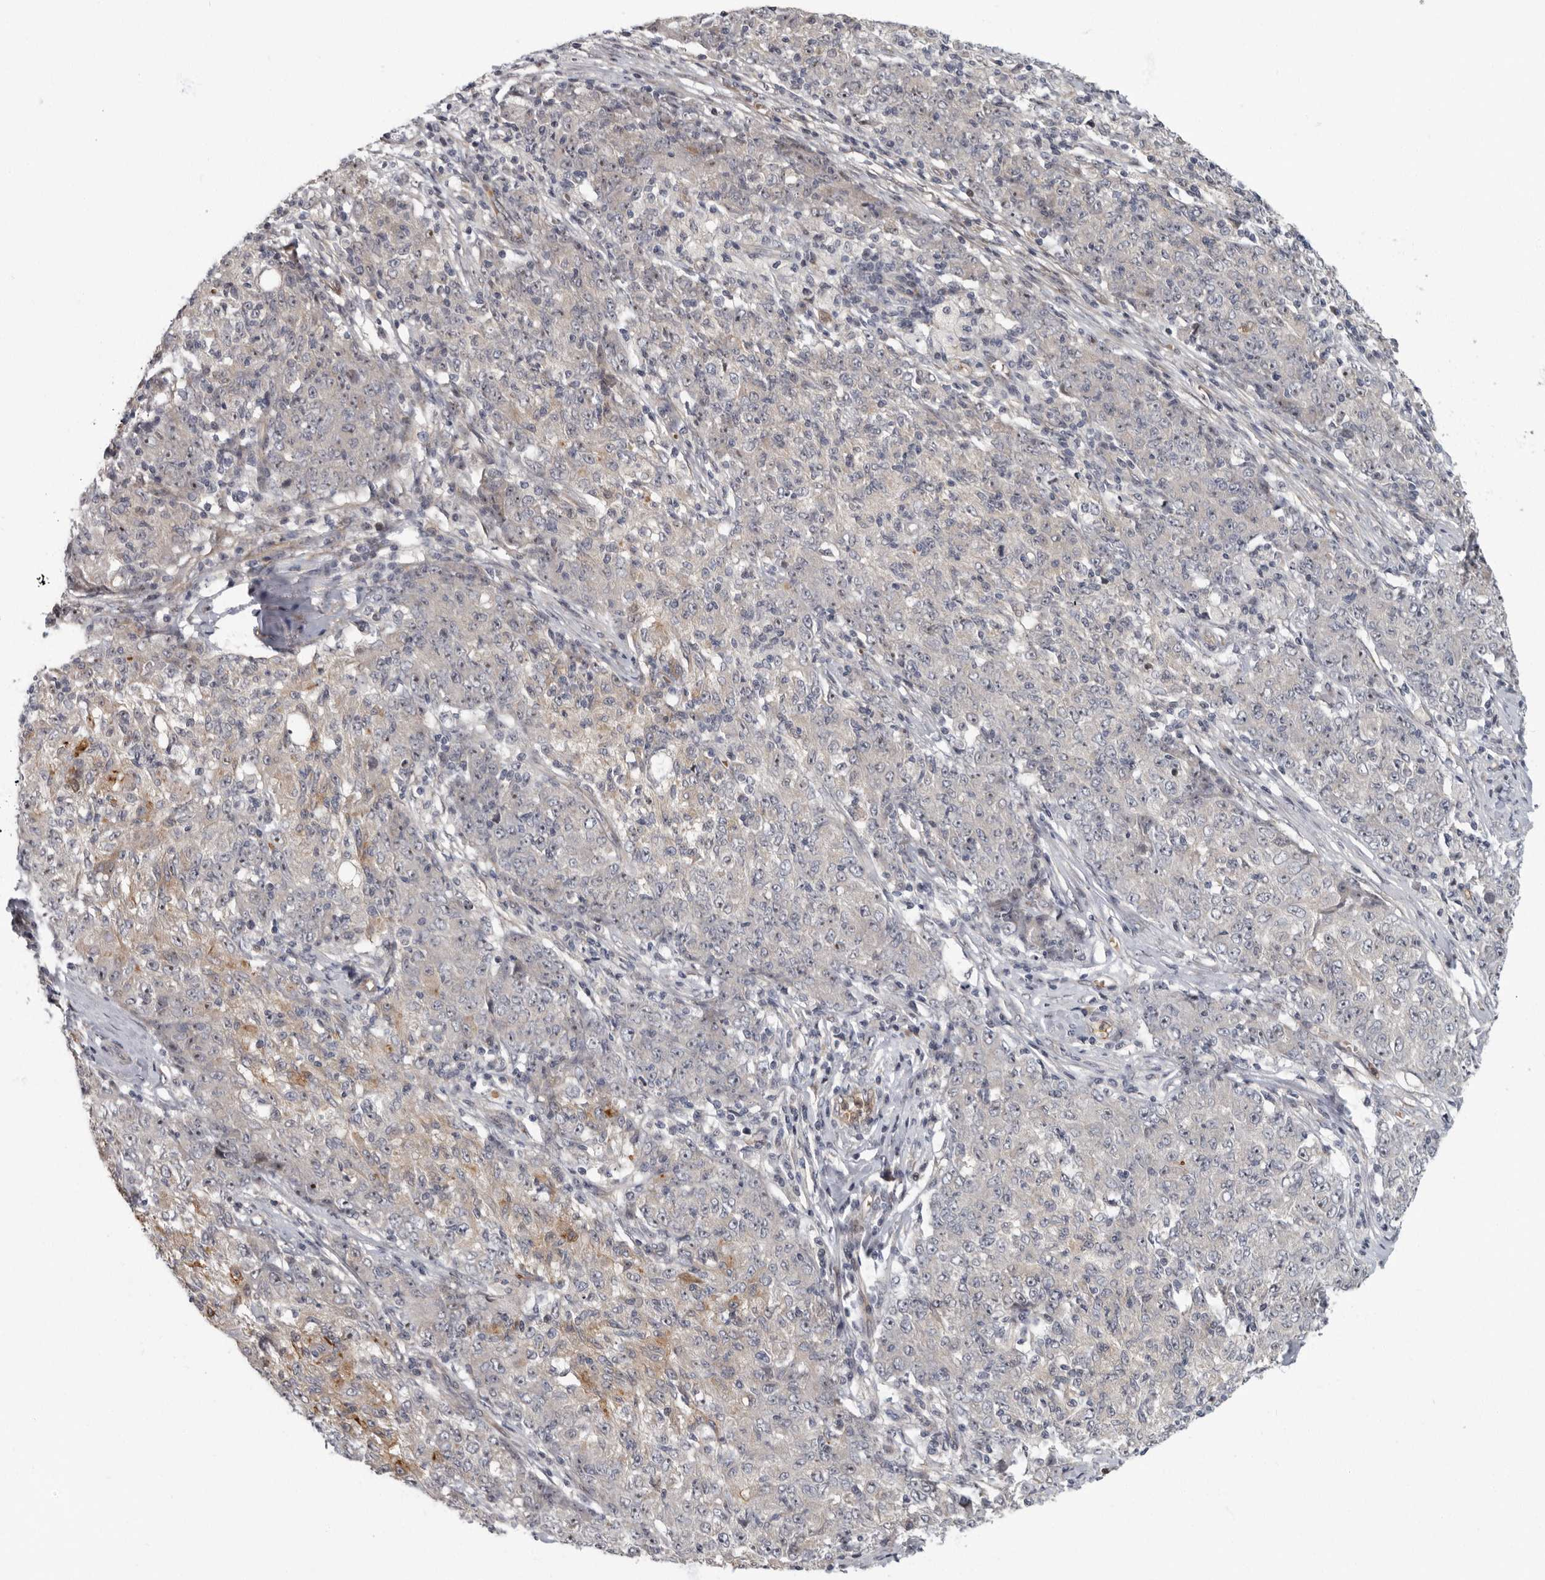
{"staining": {"intensity": "weak", "quantity": "<25%", "location": "cytoplasmic/membranous"}, "tissue": "ovarian cancer", "cell_type": "Tumor cells", "image_type": "cancer", "snomed": [{"axis": "morphology", "description": "Carcinoma, endometroid"}, {"axis": "topography", "description": "Ovary"}], "caption": "Ovarian cancer stained for a protein using IHC reveals no expression tumor cells.", "gene": "PDCD11", "patient": {"sex": "female", "age": 42}}